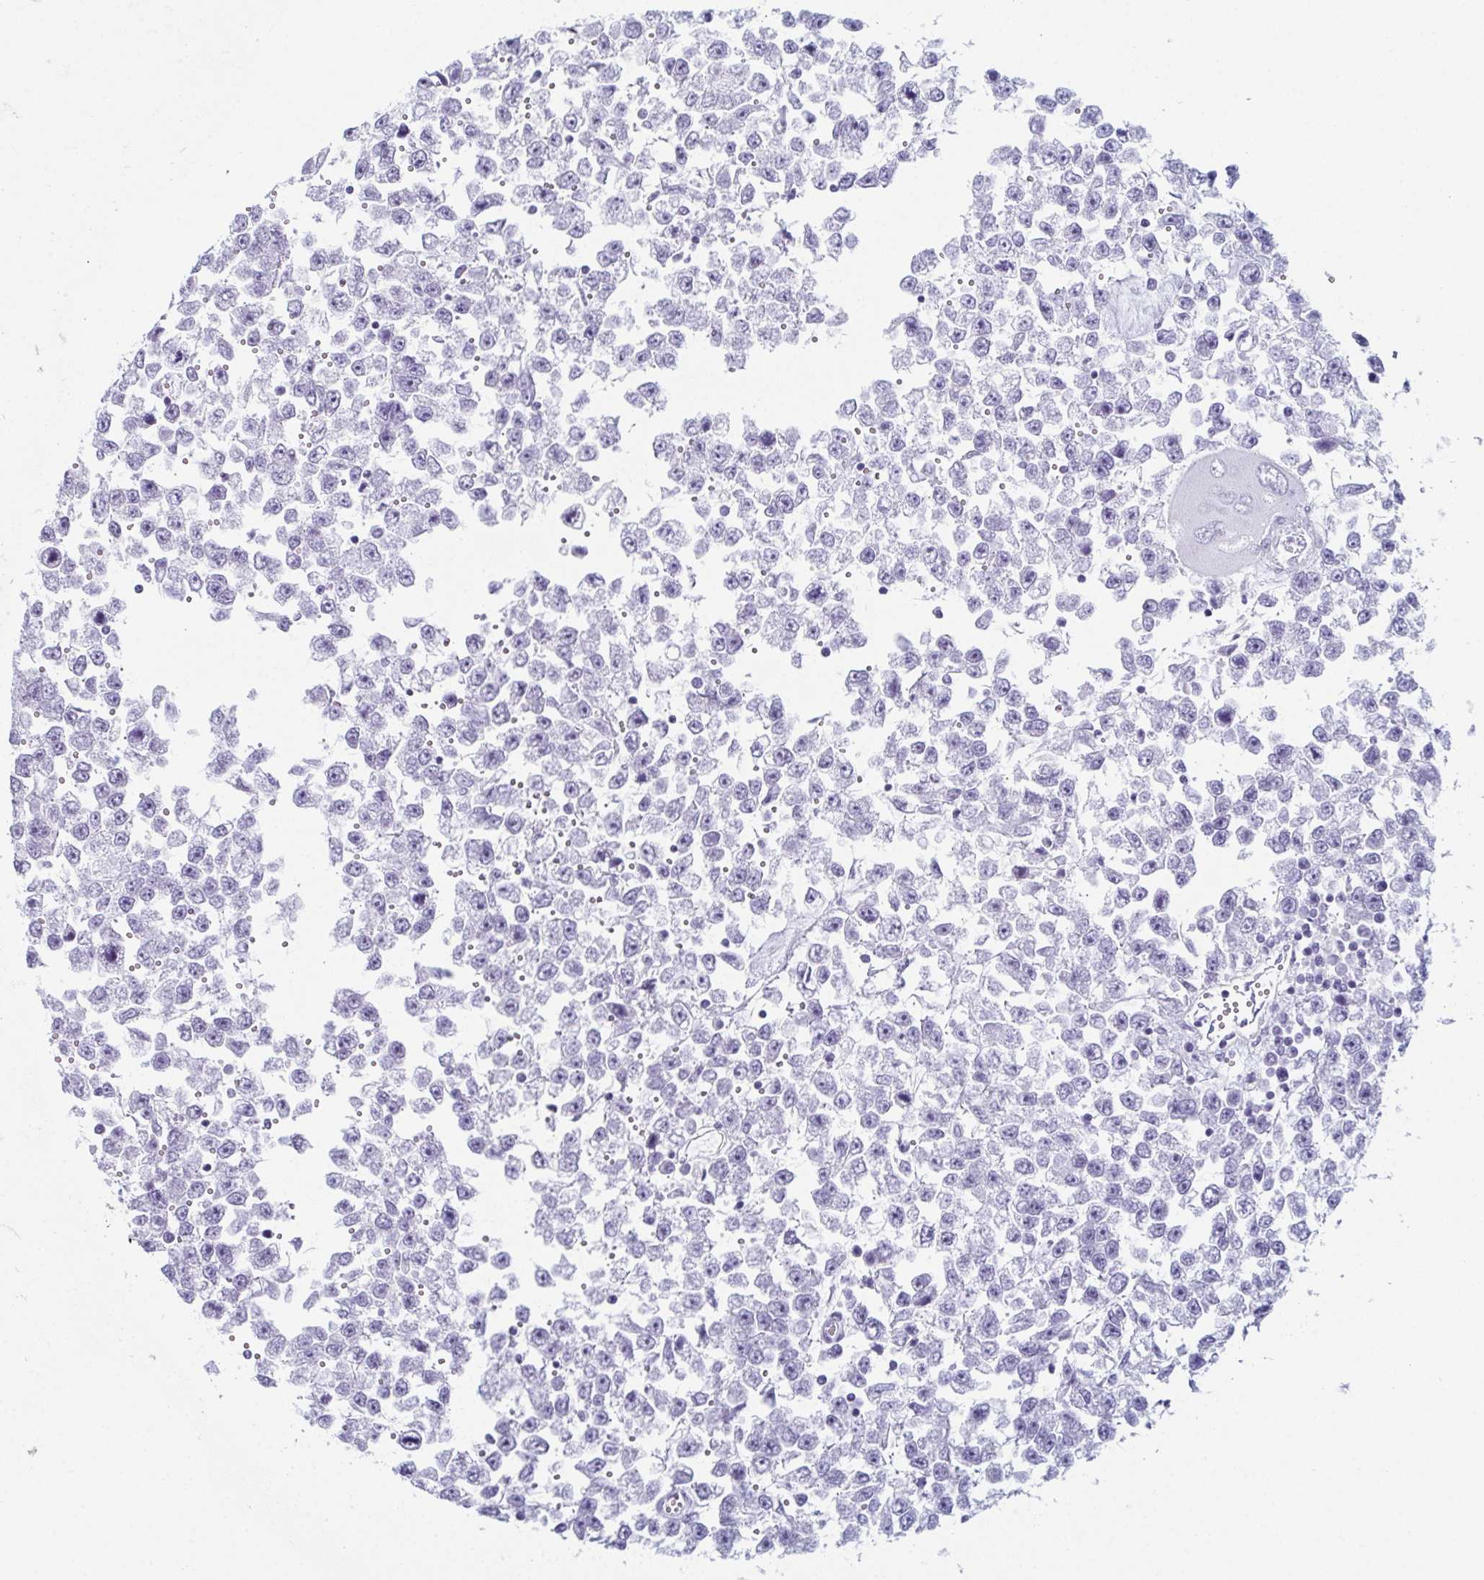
{"staining": {"intensity": "negative", "quantity": "none", "location": "none"}, "tissue": "testis cancer", "cell_type": "Tumor cells", "image_type": "cancer", "snomed": [{"axis": "morphology", "description": "Seminoma, NOS"}, {"axis": "topography", "description": "Testis"}], "caption": "There is no significant expression in tumor cells of testis cancer (seminoma).", "gene": "ENKUR", "patient": {"sex": "male", "age": 34}}